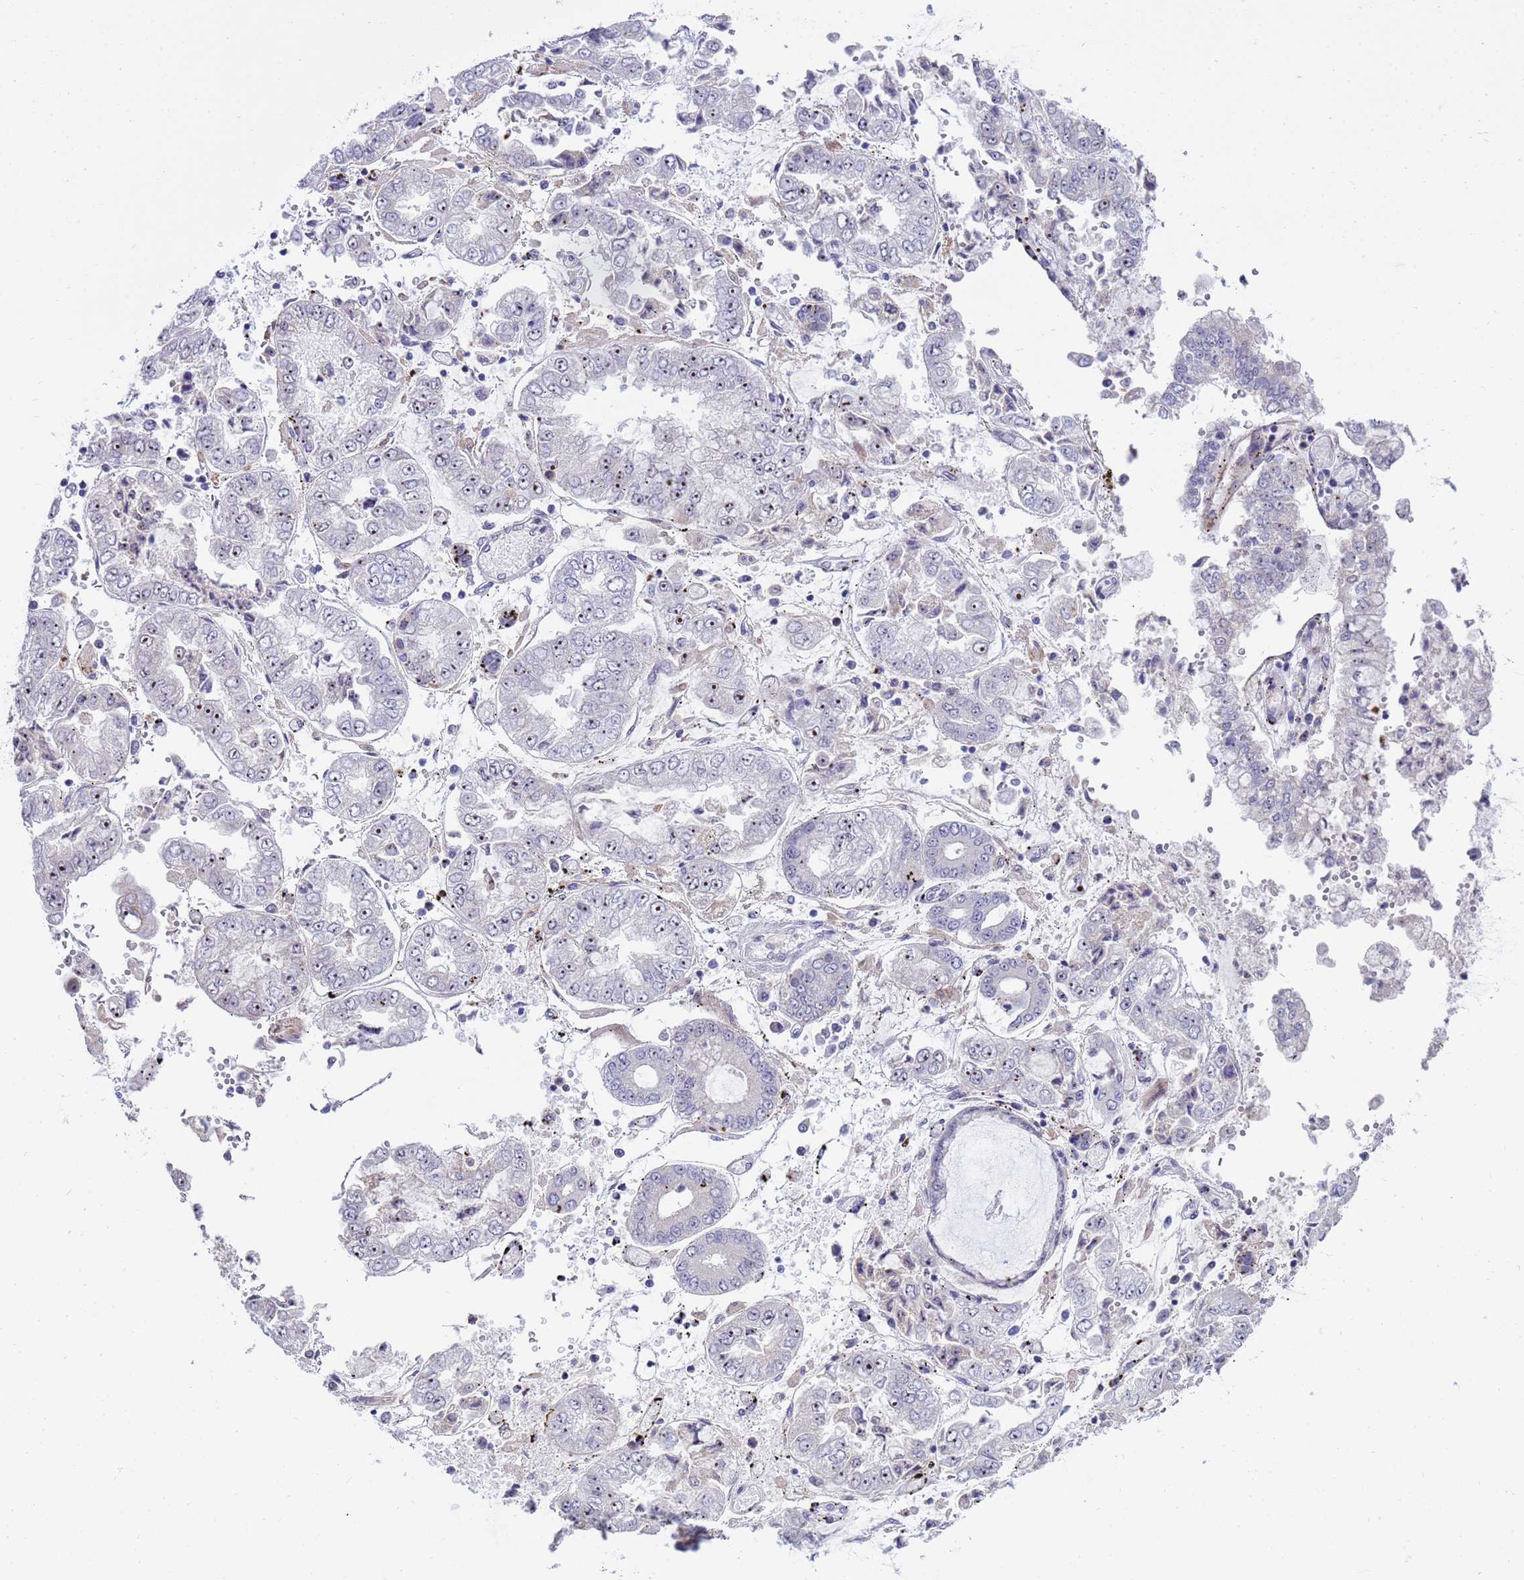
{"staining": {"intensity": "moderate", "quantity": "25%-75%", "location": "nuclear"}, "tissue": "stomach cancer", "cell_type": "Tumor cells", "image_type": "cancer", "snomed": [{"axis": "morphology", "description": "Adenocarcinoma, NOS"}, {"axis": "topography", "description": "Stomach"}], "caption": "Stomach cancer (adenocarcinoma) tissue demonstrates moderate nuclear expression in approximately 25%-75% of tumor cells, visualized by immunohistochemistry. (Stains: DAB (3,3'-diaminobenzidine) in brown, nuclei in blue, Microscopy: brightfield microscopy at high magnification).", "gene": "LRATD1", "patient": {"sex": "male", "age": 76}}